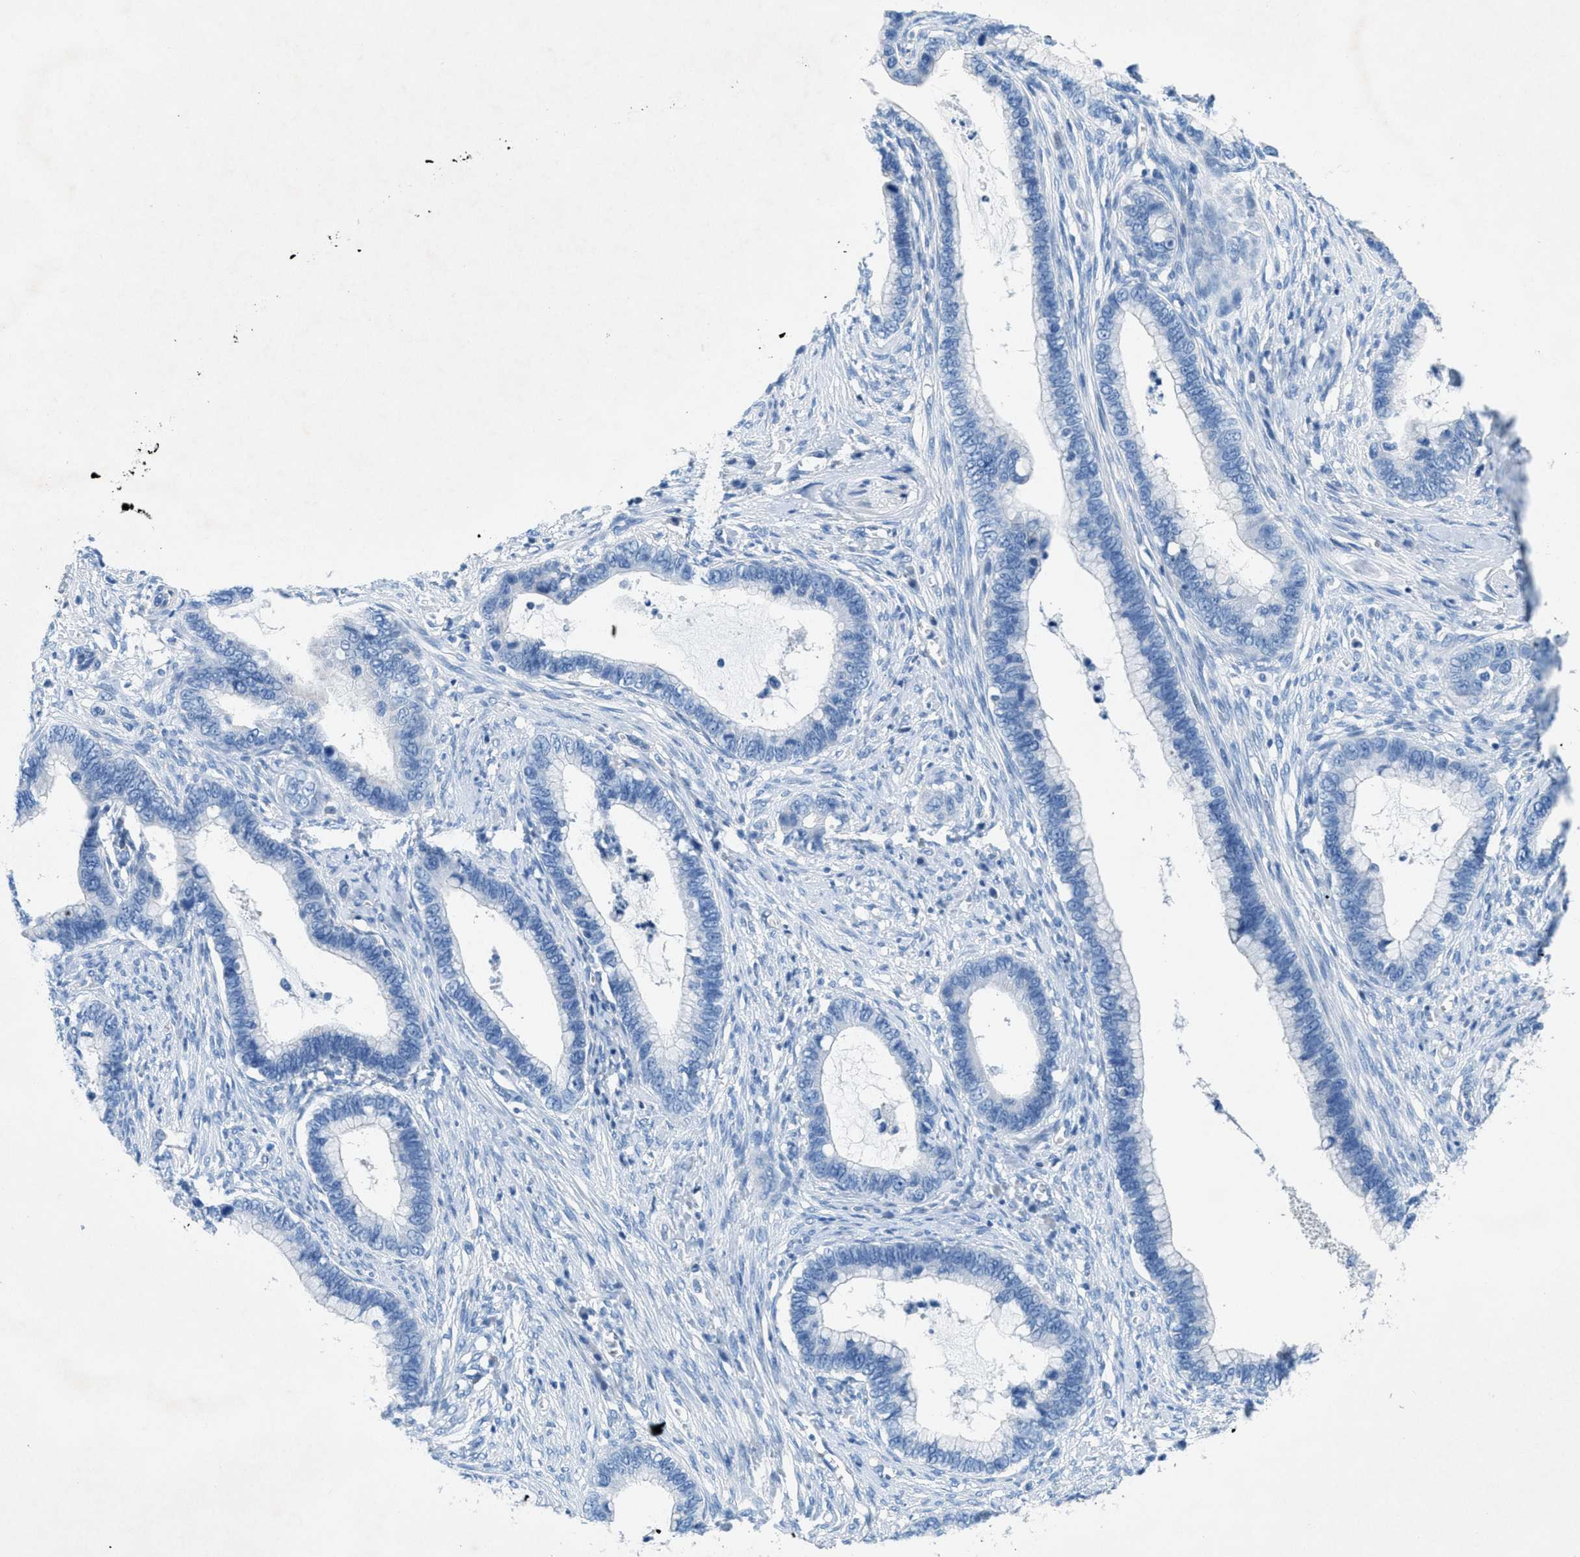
{"staining": {"intensity": "negative", "quantity": "none", "location": "none"}, "tissue": "cervical cancer", "cell_type": "Tumor cells", "image_type": "cancer", "snomed": [{"axis": "morphology", "description": "Adenocarcinoma, NOS"}, {"axis": "topography", "description": "Cervix"}], "caption": "There is no significant expression in tumor cells of cervical cancer.", "gene": "GALNT17", "patient": {"sex": "female", "age": 44}}